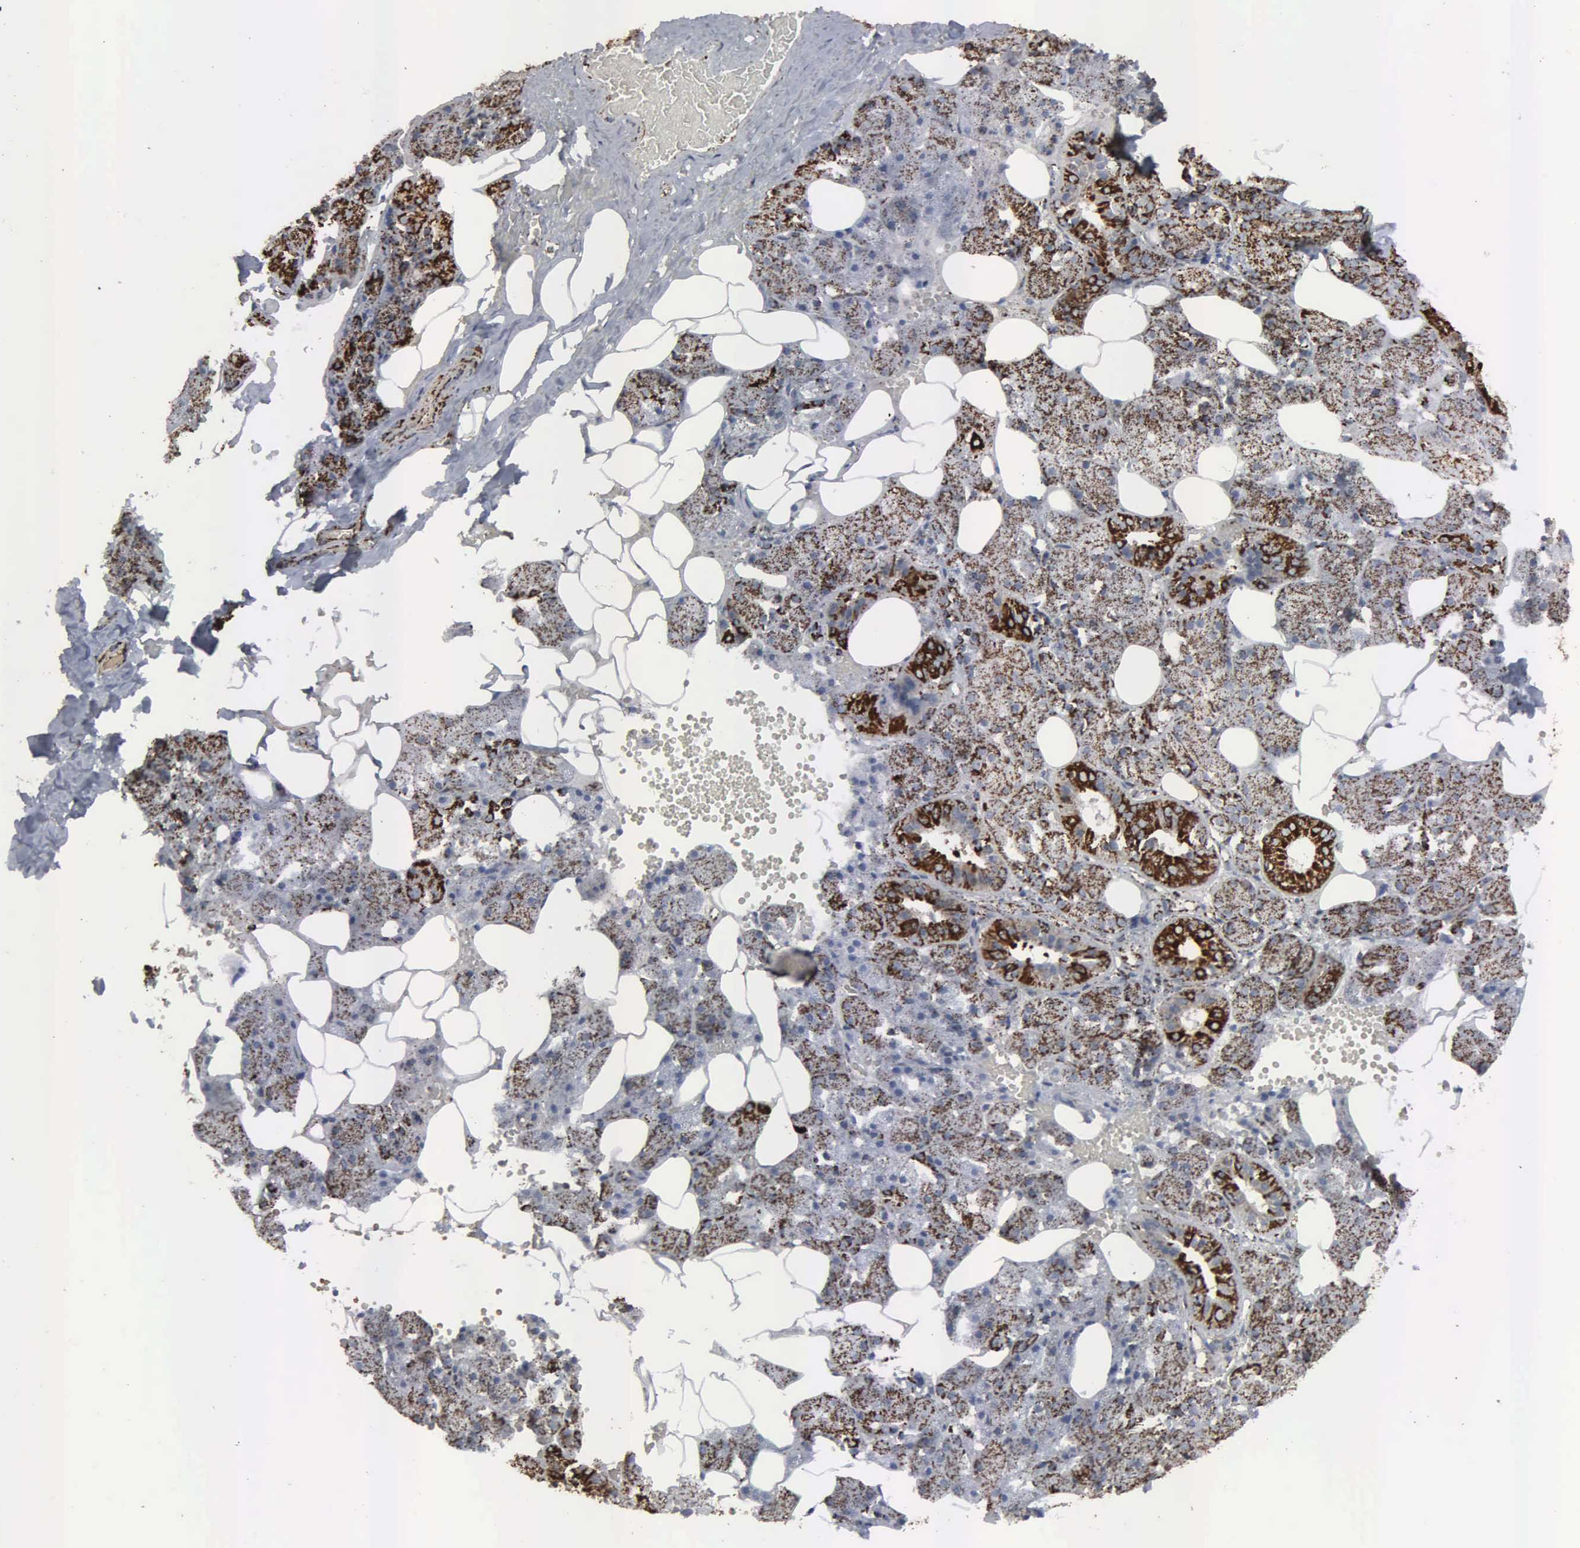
{"staining": {"intensity": "strong", "quantity": ">75%", "location": "cytoplasmic/membranous"}, "tissue": "salivary gland", "cell_type": "Glandular cells", "image_type": "normal", "snomed": [{"axis": "morphology", "description": "Normal tissue, NOS"}, {"axis": "topography", "description": "Salivary gland"}], "caption": "Glandular cells display high levels of strong cytoplasmic/membranous staining in approximately >75% of cells in benign human salivary gland.", "gene": "HSPA9", "patient": {"sex": "female", "age": 55}}